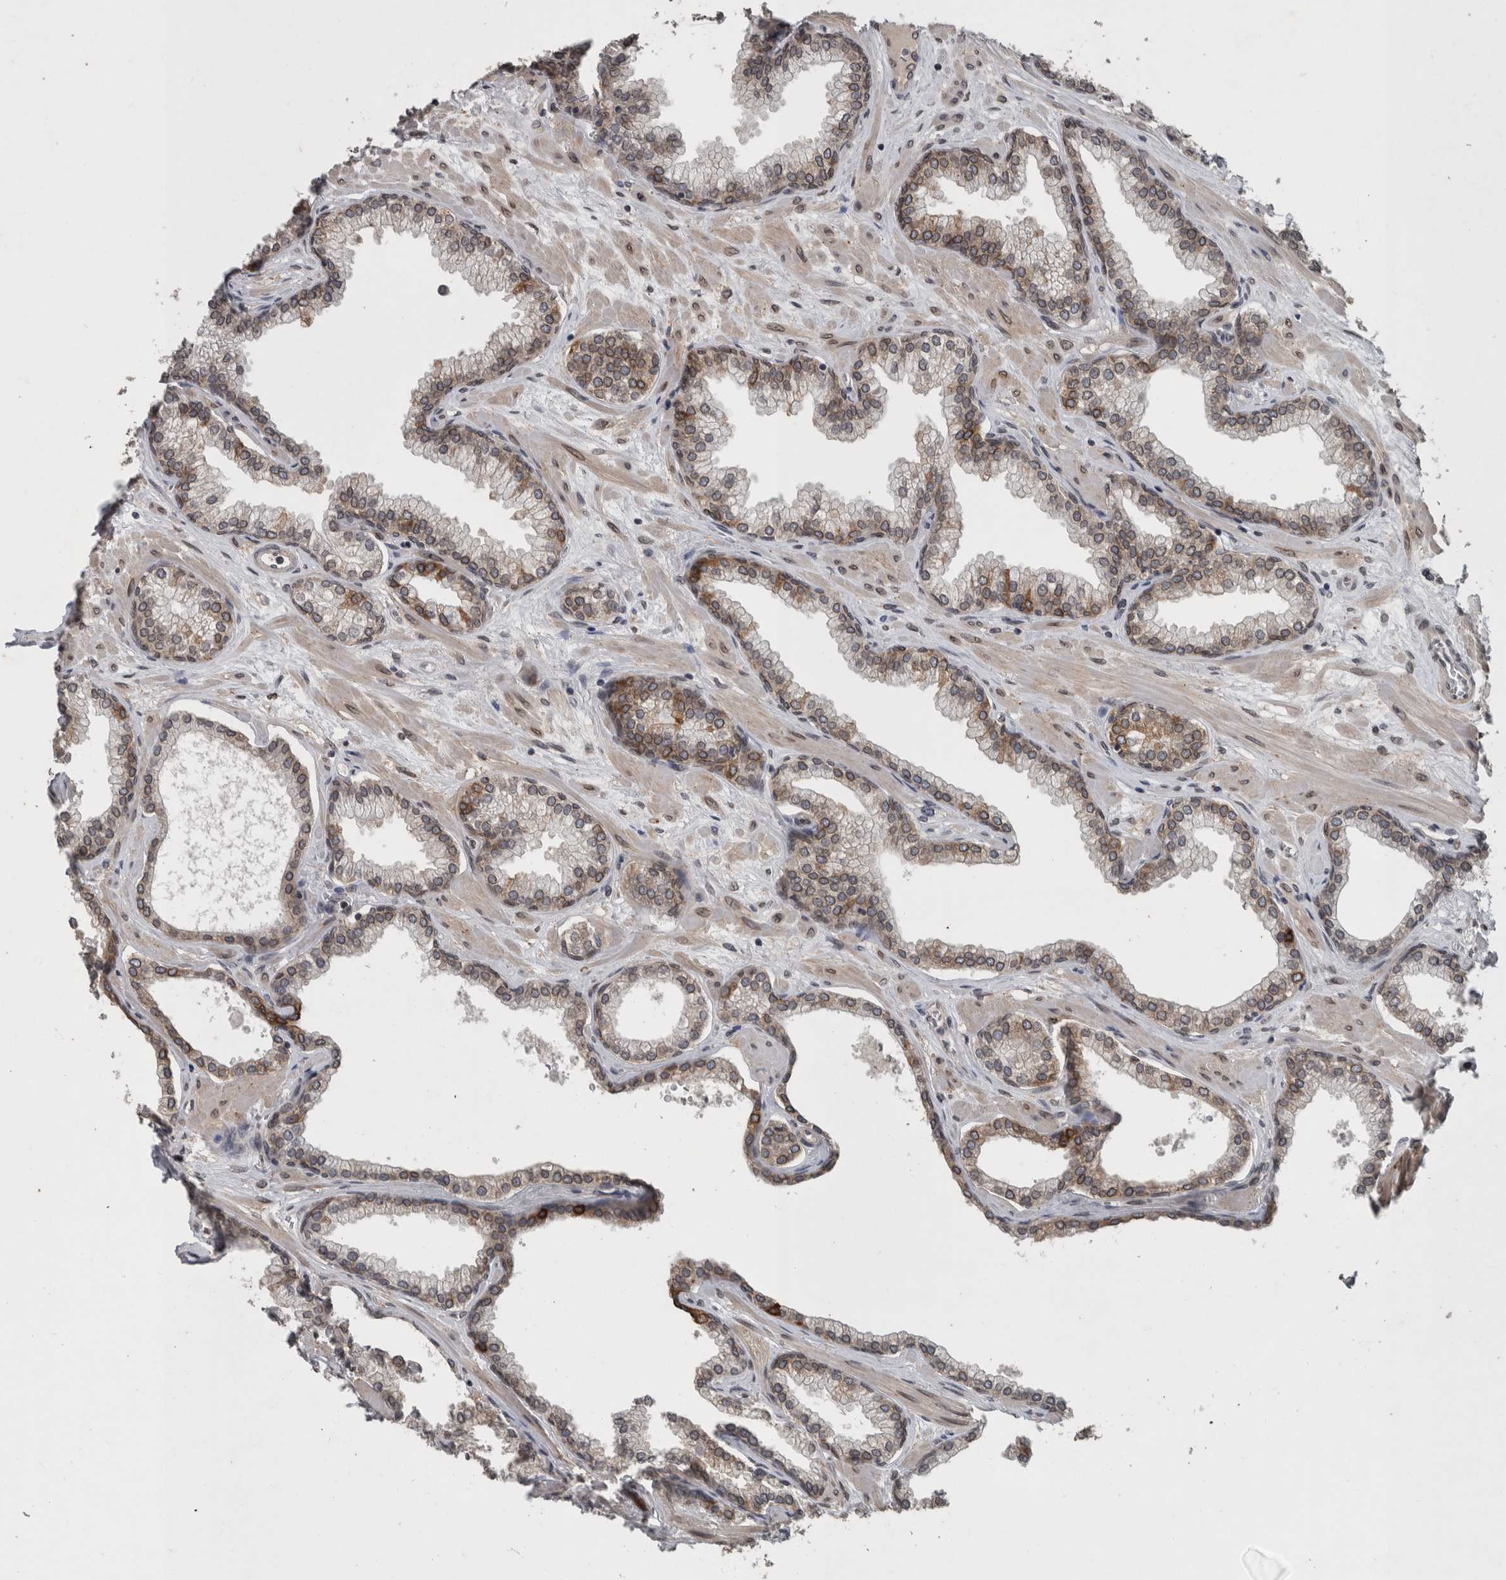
{"staining": {"intensity": "strong", "quantity": "25%-75%", "location": "cytoplasmic/membranous,nuclear"}, "tissue": "prostate", "cell_type": "Glandular cells", "image_type": "normal", "snomed": [{"axis": "morphology", "description": "Normal tissue, NOS"}, {"axis": "morphology", "description": "Urothelial carcinoma, Low grade"}, {"axis": "topography", "description": "Urinary bladder"}, {"axis": "topography", "description": "Prostate"}], "caption": "This micrograph shows immunohistochemistry (IHC) staining of benign human prostate, with high strong cytoplasmic/membranous,nuclear expression in about 25%-75% of glandular cells.", "gene": "RANBP2", "patient": {"sex": "male", "age": 60}}